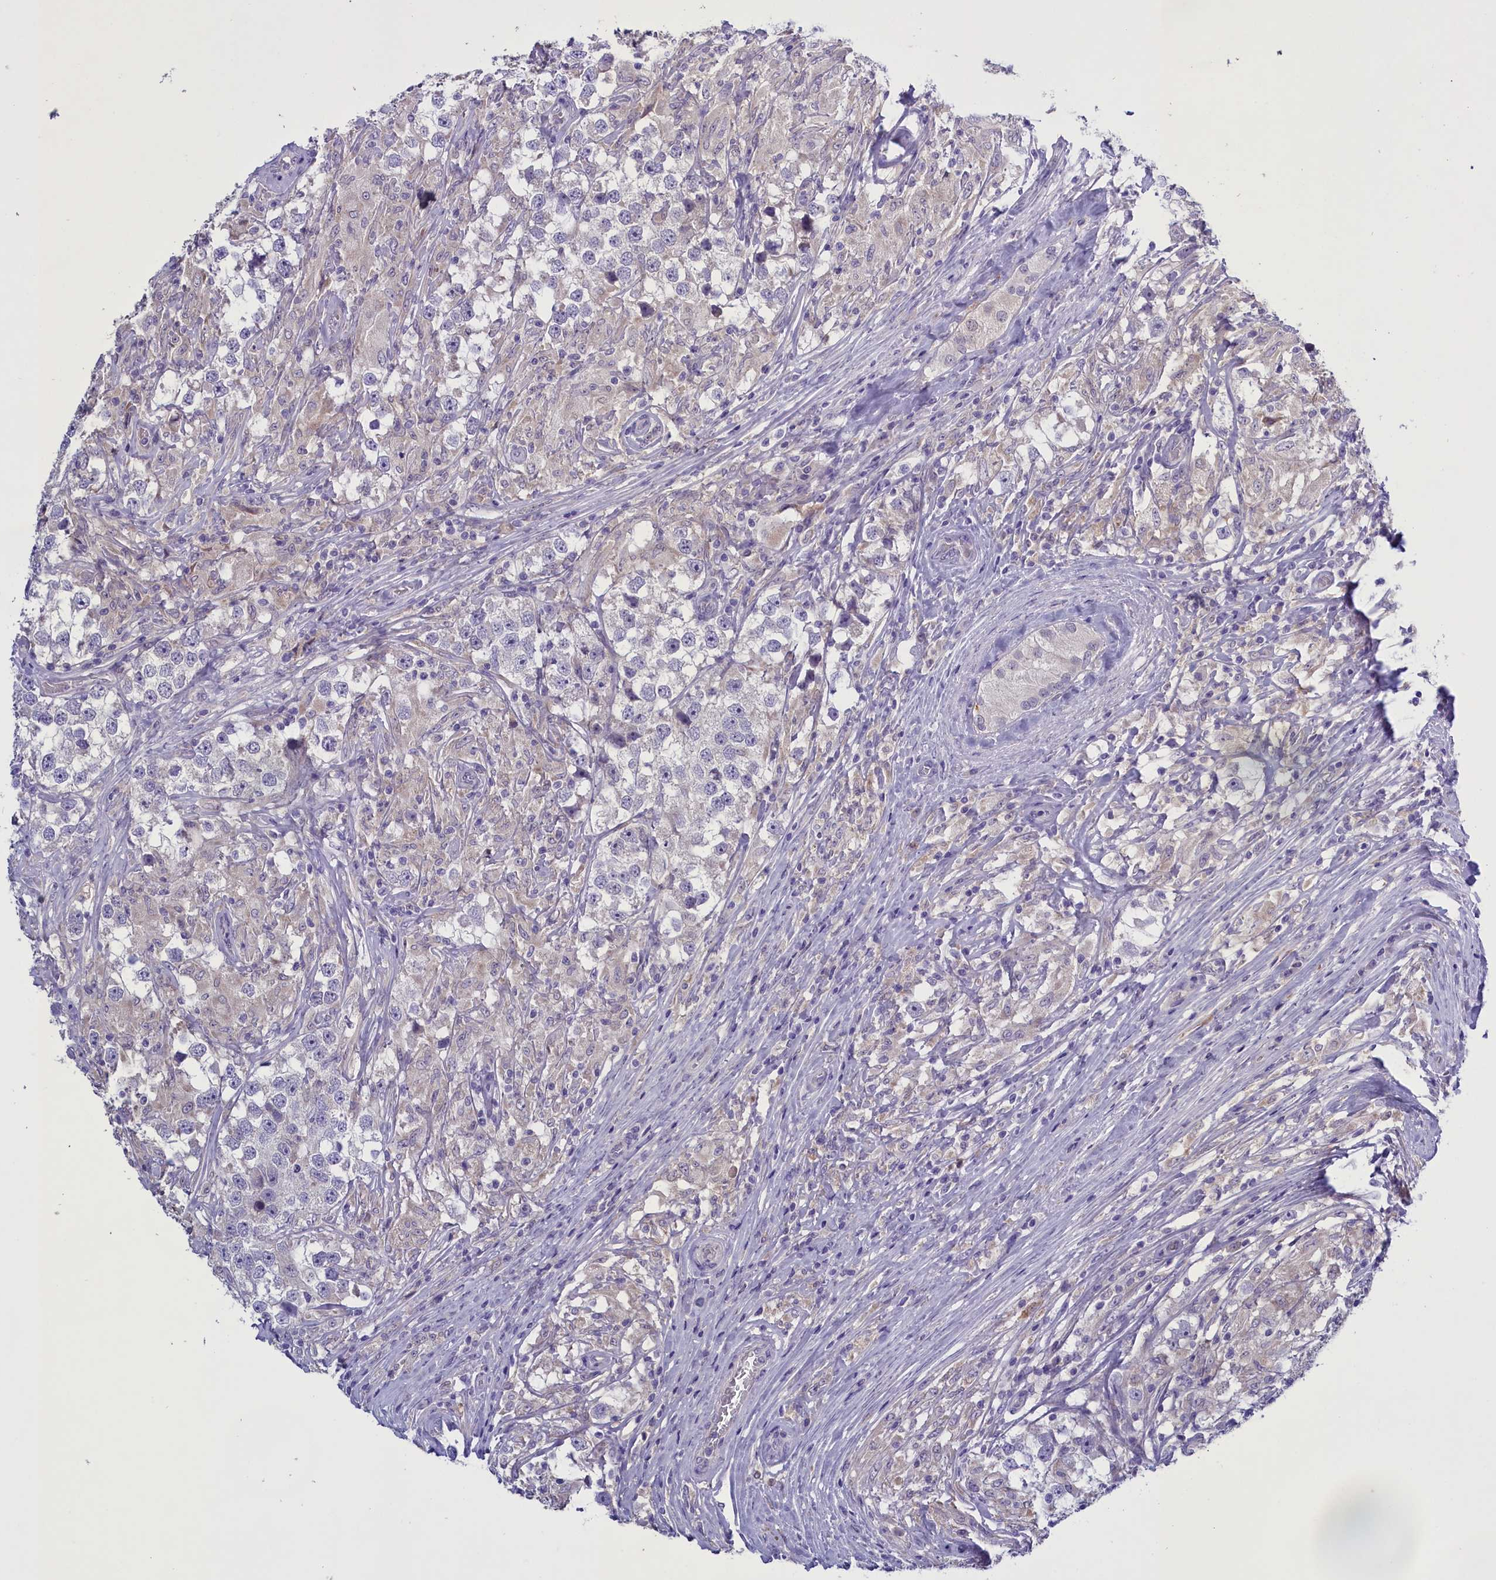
{"staining": {"intensity": "negative", "quantity": "none", "location": "none"}, "tissue": "testis cancer", "cell_type": "Tumor cells", "image_type": "cancer", "snomed": [{"axis": "morphology", "description": "Seminoma, NOS"}, {"axis": "topography", "description": "Testis"}], "caption": "Testis cancer (seminoma) was stained to show a protein in brown. There is no significant expression in tumor cells.", "gene": "ENPP6", "patient": {"sex": "male", "age": 46}}